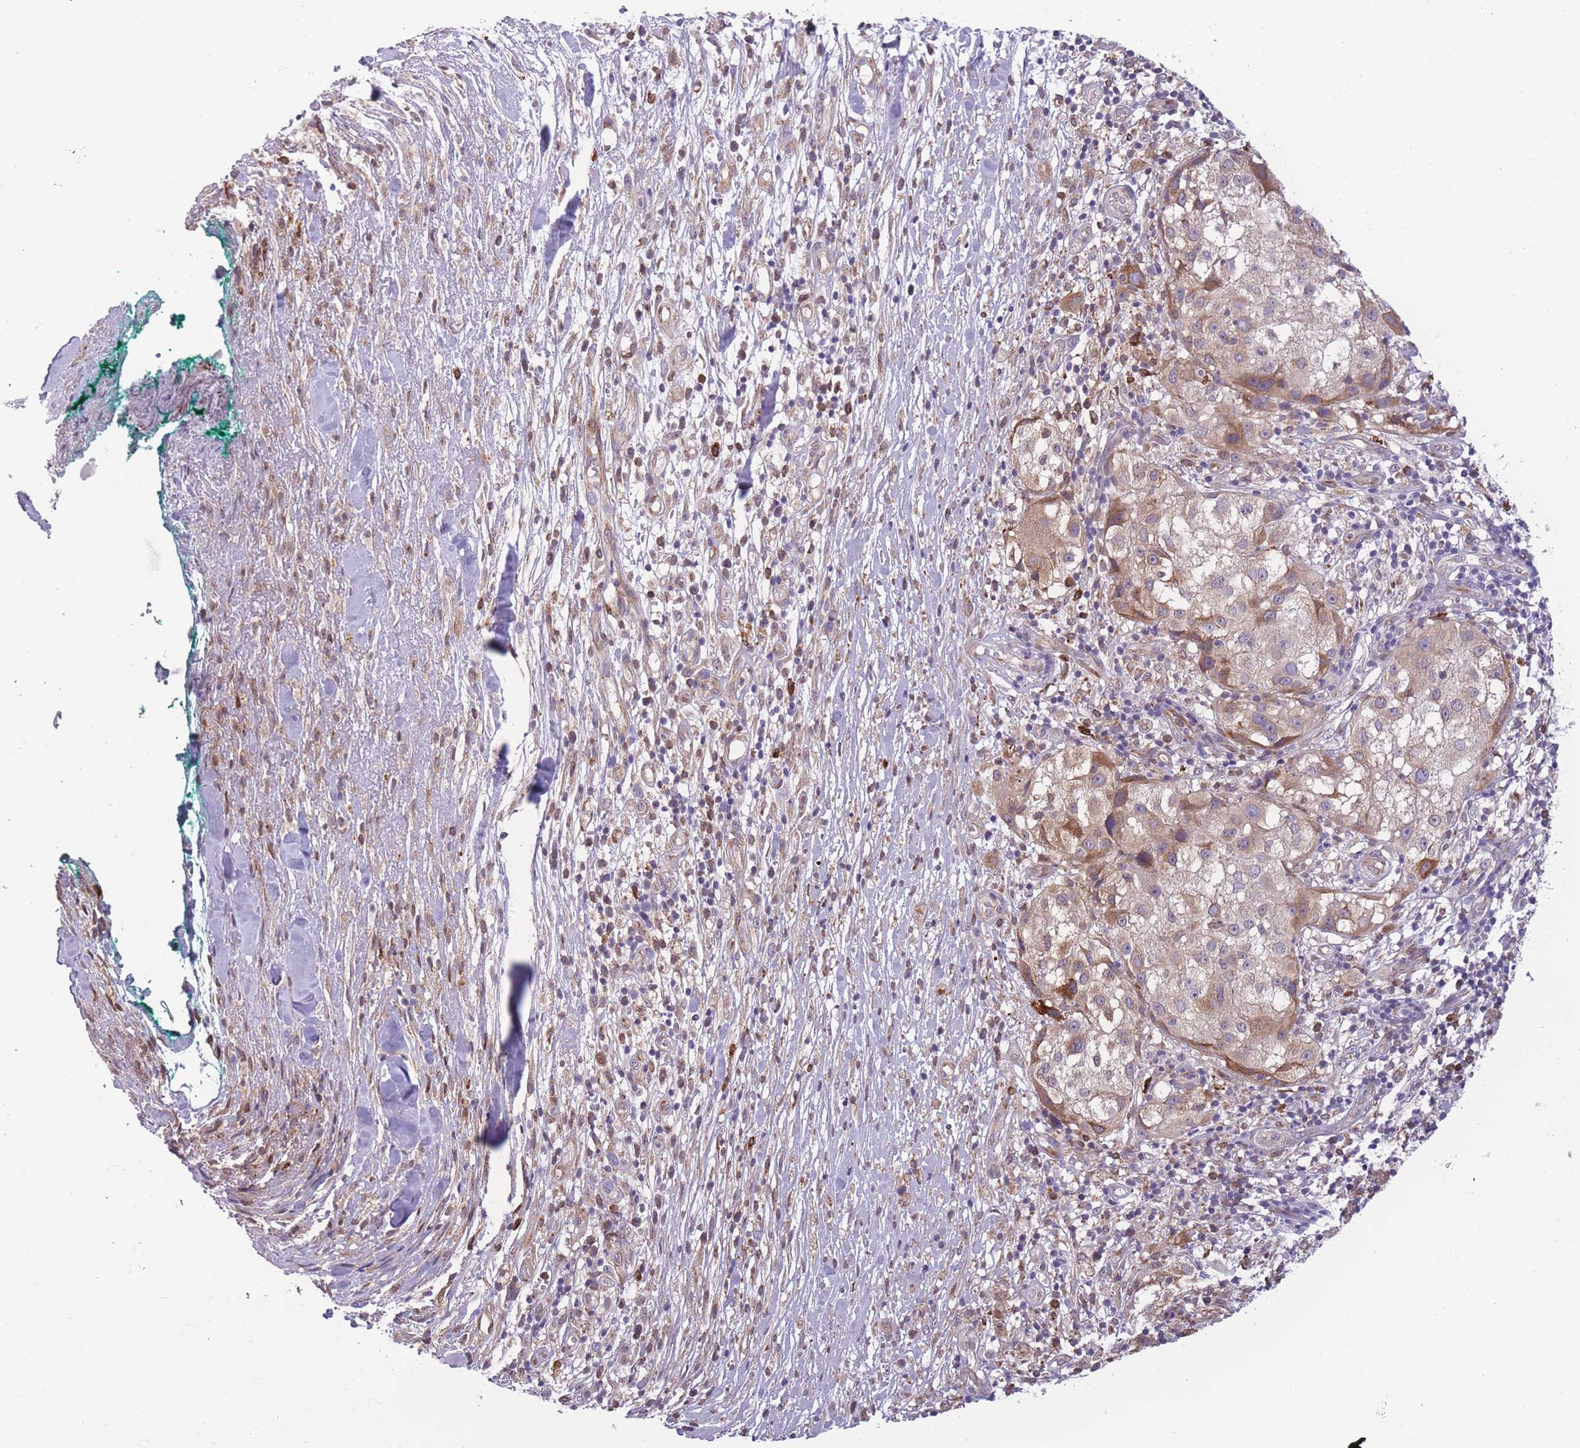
{"staining": {"intensity": "moderate", "quantity": "25%-75%", "location": "cytoplasmic/membranous"}, "tissue": "melanoma", "cell_type": "Tumor cells", "image_type": "cancer", "snomed": [{"axis": "morphology", "description": "Normal morphology"}, {"axis": "morphology", "description": "Malignant melanoma, NOS"}, {"axis": "topography", "description": "Skin"}], "caption": "This histopathology image shows immunohistochemistry (IHC) staining of malignant melanoma, with medium moderate cytoplasmic/membranous staining in about 25%-75% of tumor cells.", "gene": "TMEM121", "patient": {"sex": "female", "age": 72}}